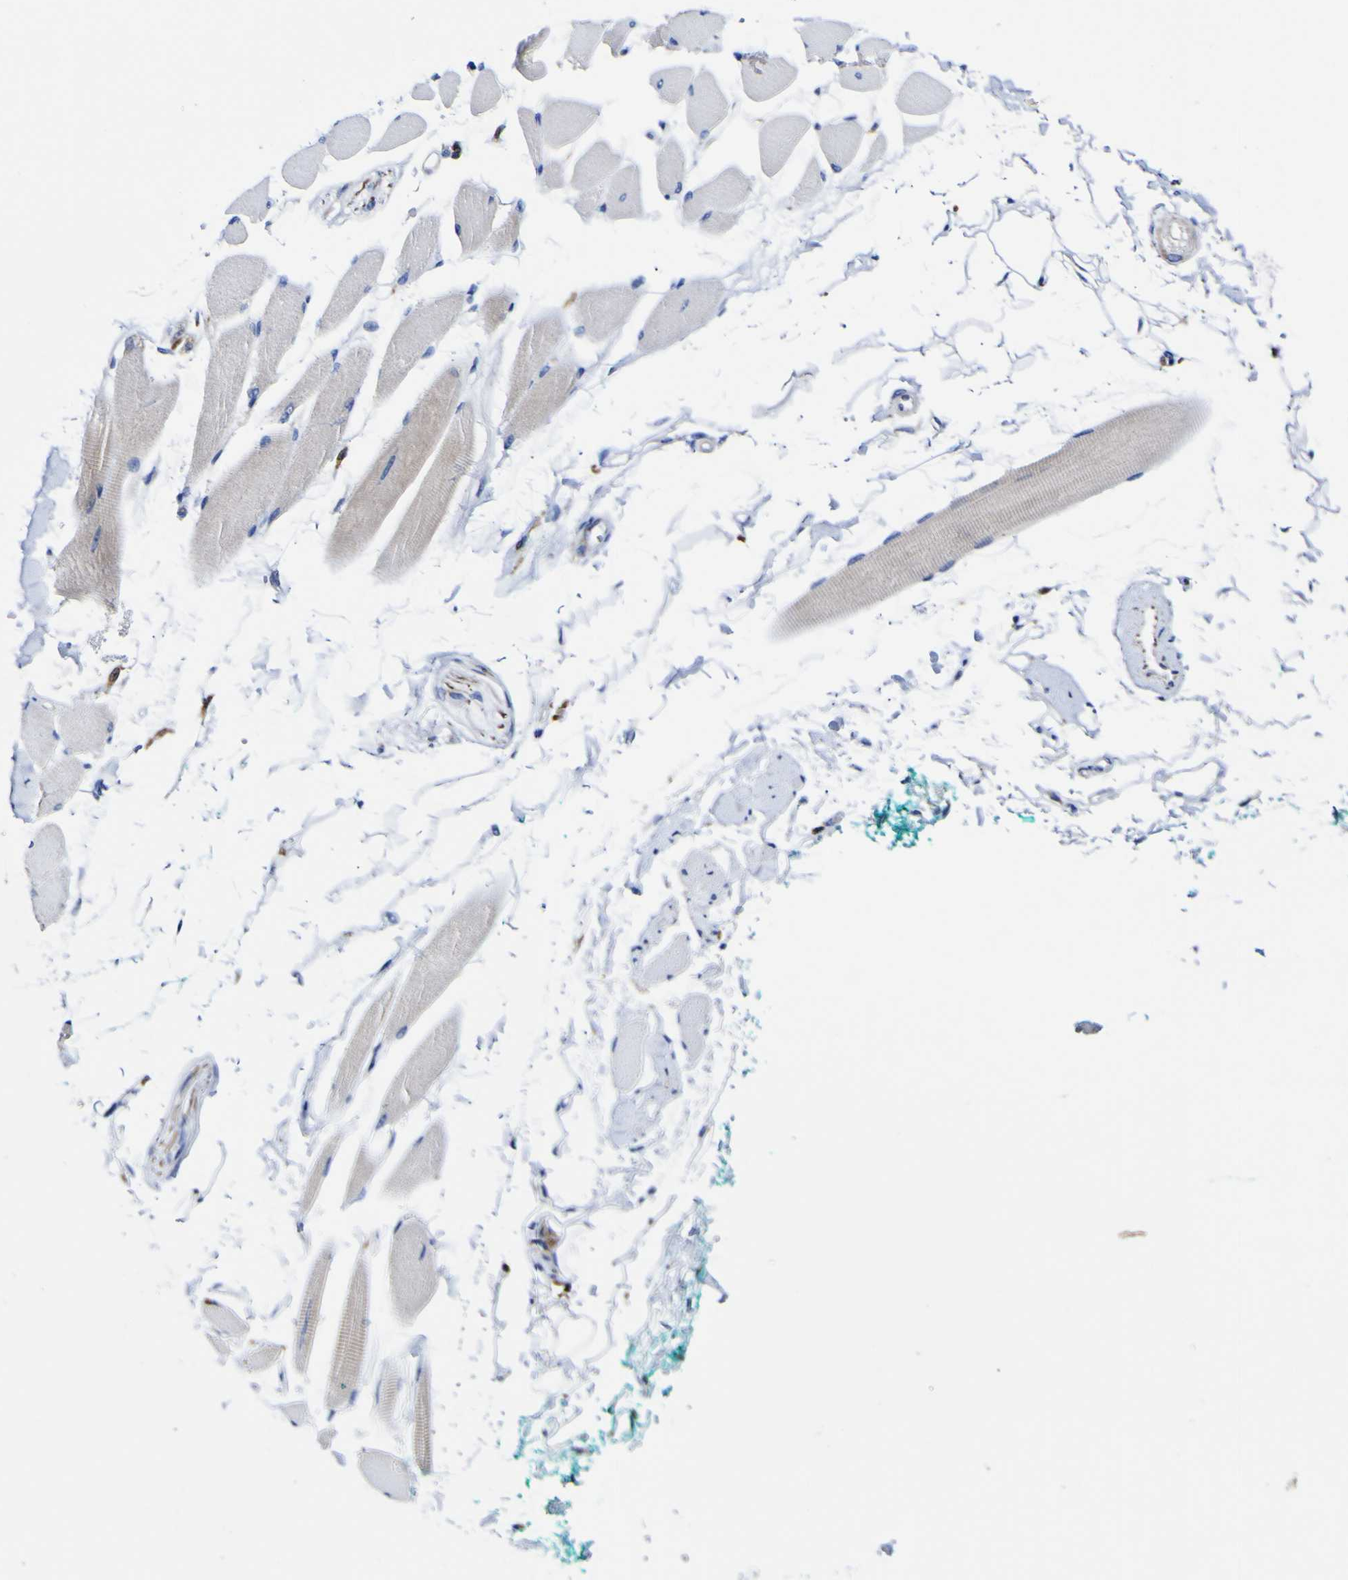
{"staining": {"intensity": "weak", "quantity": "25%-75%", "location": "cytoplasmic/membranous"}, "tissue": "skeletal muscle", "cell_type": "Myocytes", "image_type": "normal", "snomed": [{"axis": "morphology", "description": "Normal tissue, NOS"}, {"axis": "topography", "description": "Skeletal muscle"}, {"axis": "topography", "description": "Oral tissue"}, {"axis": "topography", "description": "Peripheral nerve tissue"}], "caption": "High-magnification brightfield microscopy of unremarkable skeletal muscle stained with DAB (brown) and counterstained with hematoxylin (blue). myocytes exhibit weak cytoplasmic/membranous expression is present in about25%-75% of cells. The staining is performed using DAB (3,3'-diaminobenzidine) brown chromogen to label protein expression. The nuclei are counter-stained blue using hematoxylin.", "gene": "CCDC90B", "patient": {"sex": "female", "age": 84}}